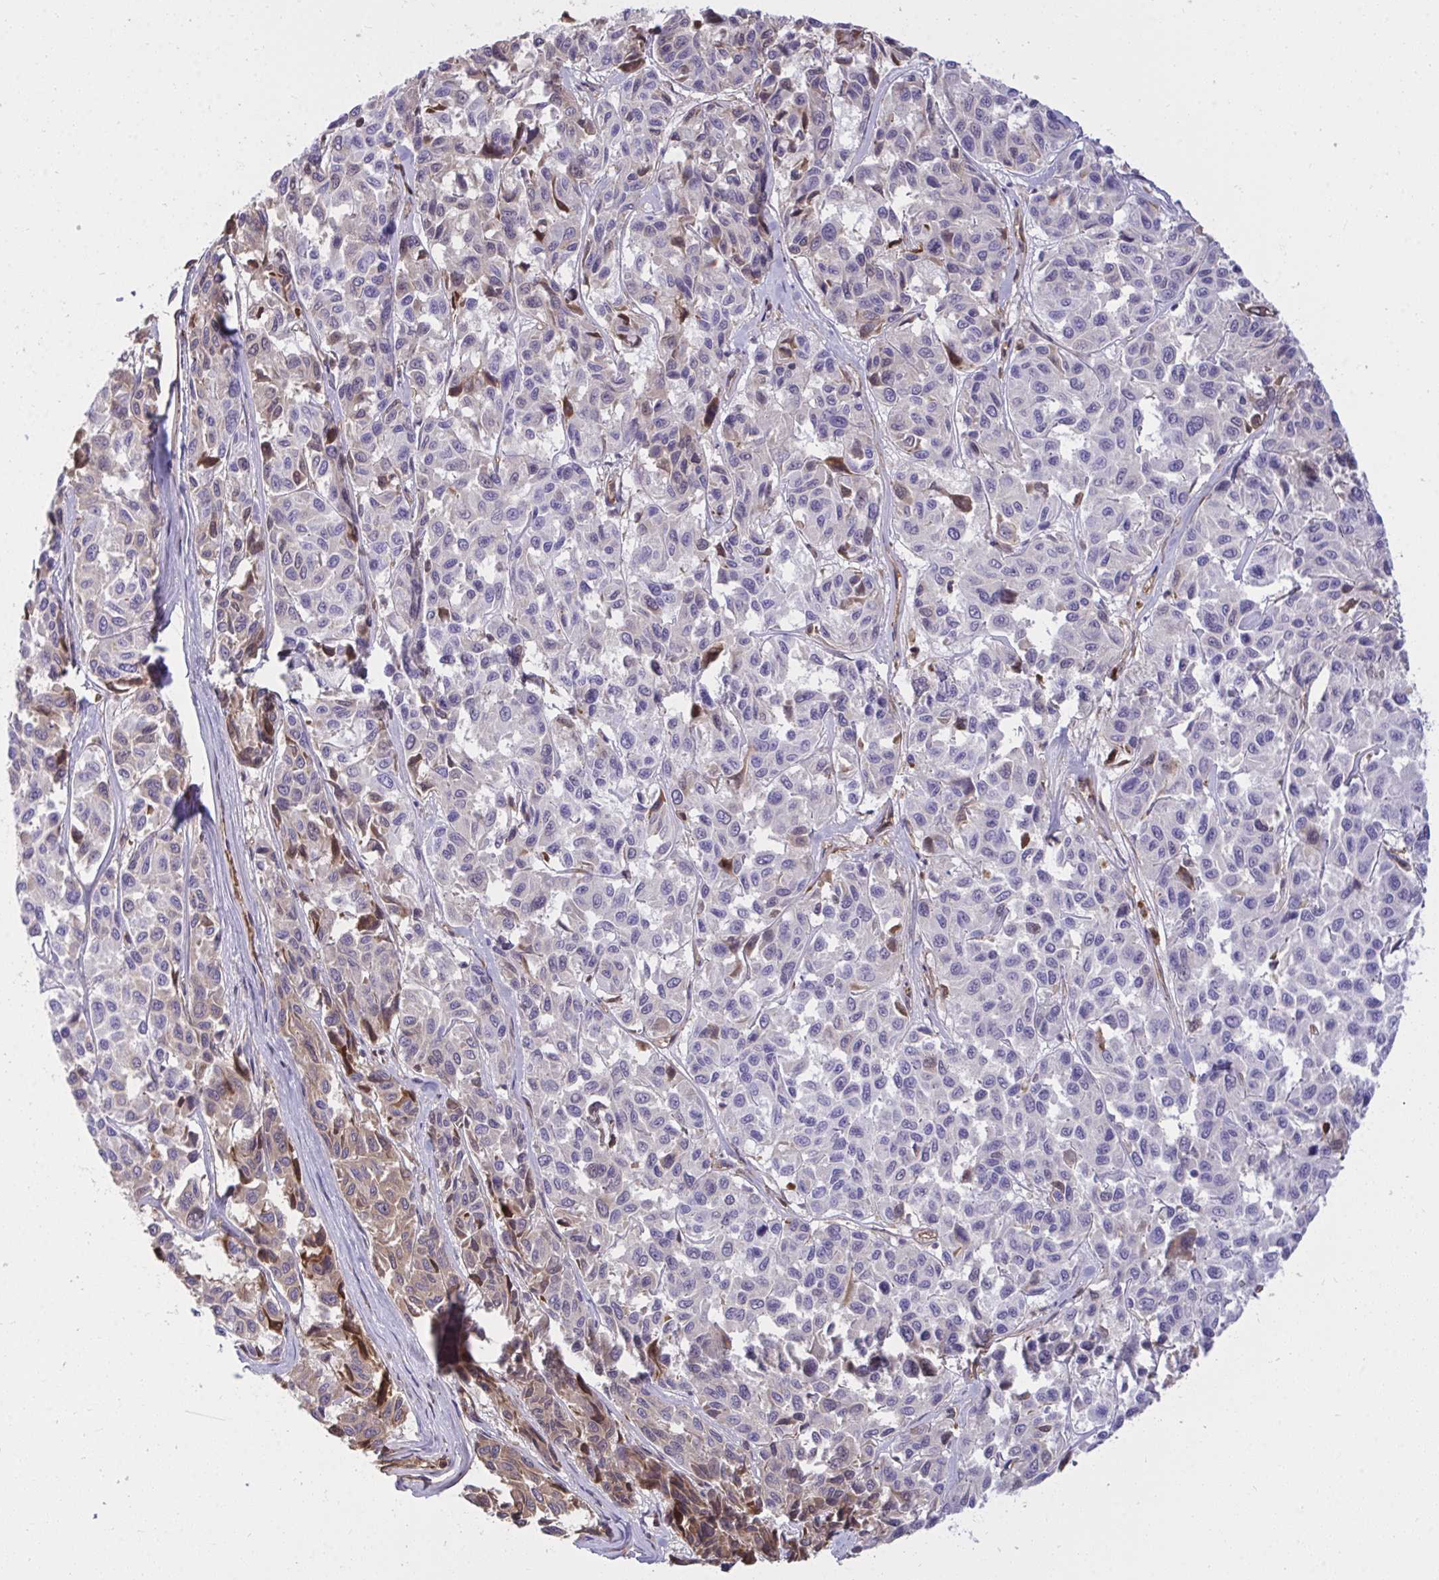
{"staining": {"intensity": "moderate", "quantity": "<25%", "location": "cytoplasmic/membranous"}, "tissue": "melanoma", "cell_type": "Tumor cells", "image_type": "cancer", "snomed": [{"axis": "morphology", "description": "Malignant melanoma, NOS"}, {"axis": "topography", "description": "Skin"}], "caption": "This photomicrograph displays IHC staining of melanoma, with low moderate cytoplasmic/membranous positivity in approximately <25% of tumor cells.", "gene": "F2", "patient": {"sex": "female", "age": 66}}